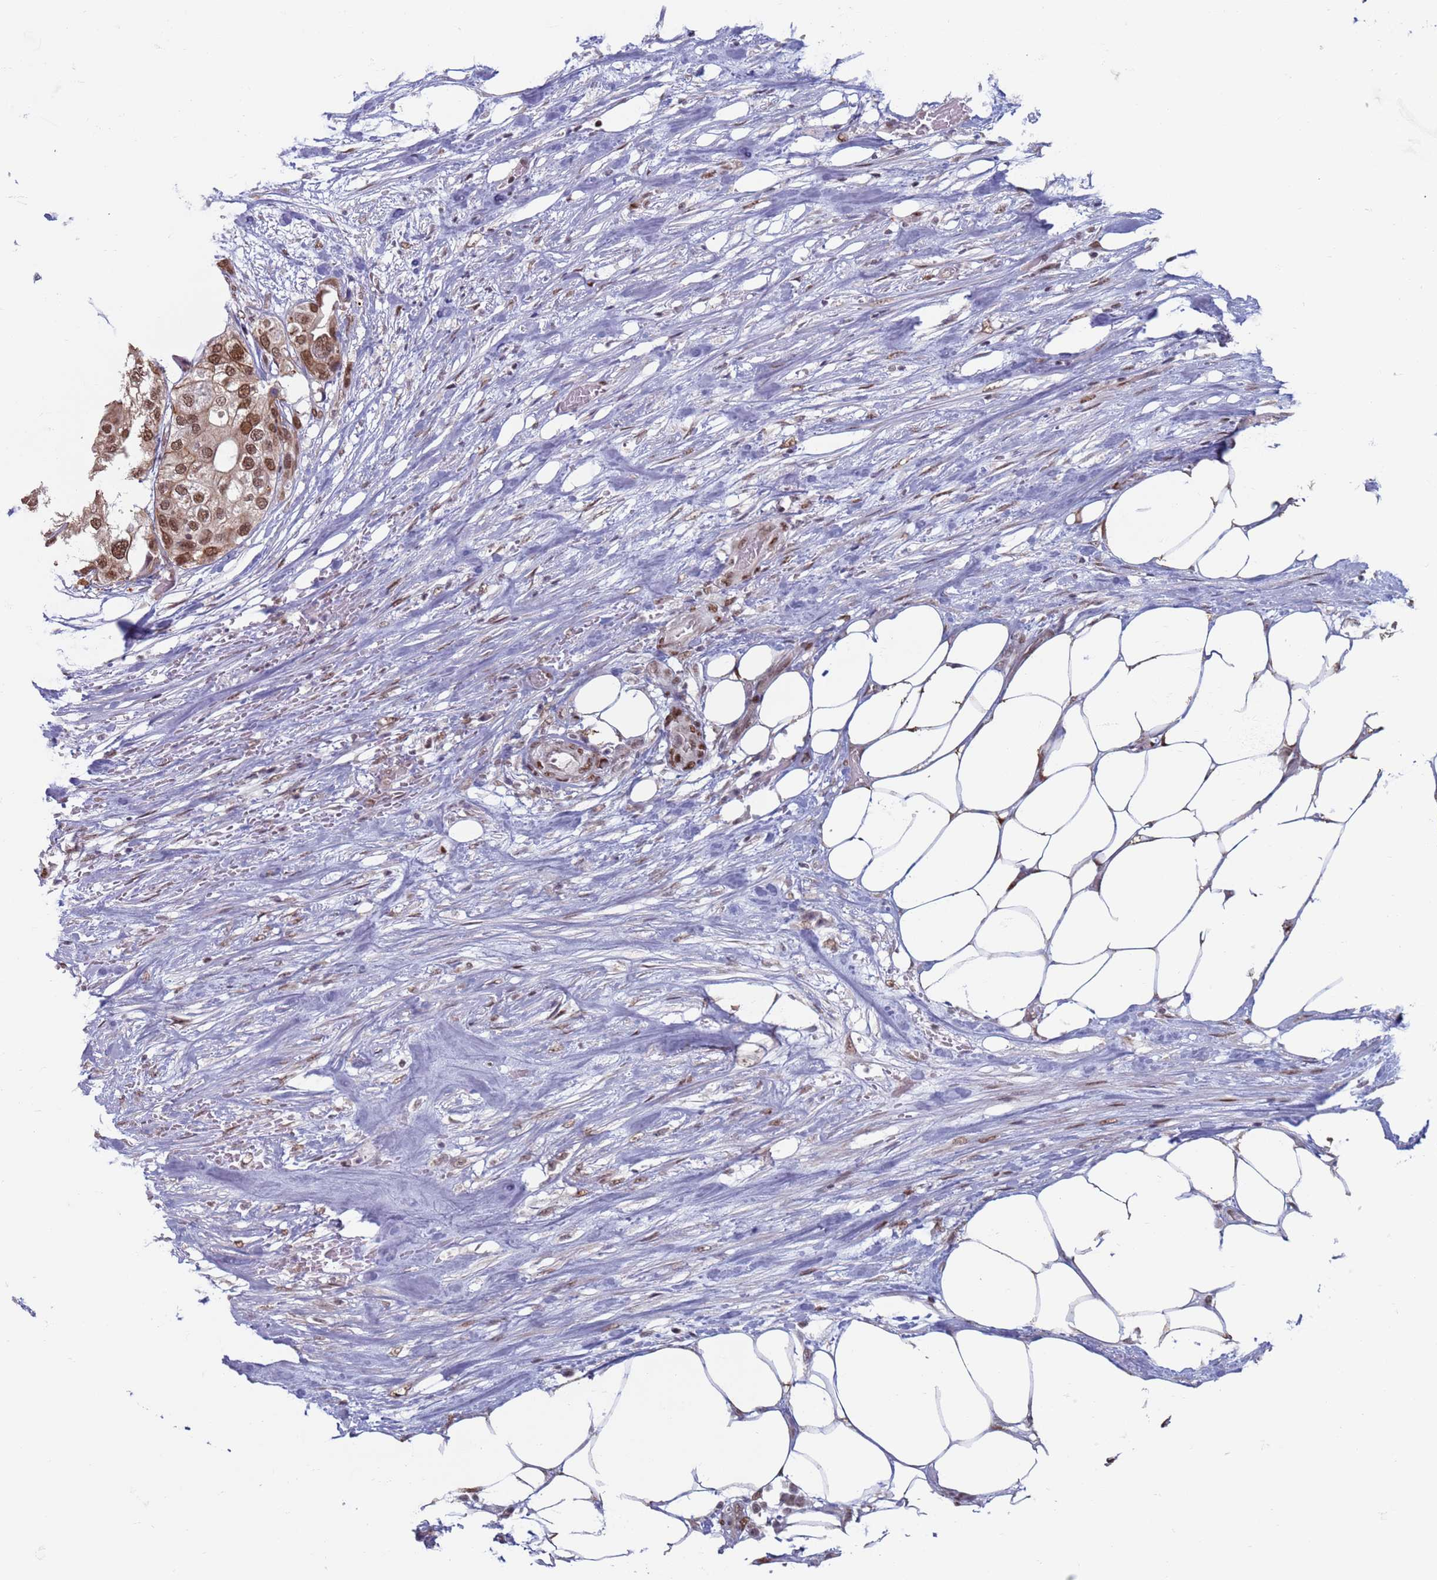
{"staining": {"intensity": "strong", "quantity": ">75%", "location": "nuclear"}, "tissue": "urothelial cancer", "cell_type": "Tumor cells", "image_type": "cancer", "snomed": [{"axis": "morphology", "description": "Urothelial carcinoma, High grade"}, {"axis": "topography", "description": "Urinary bladder"}], "caption": "Urothelial cancer stained with a brown dye shows strong nuclear positive expression in about >75% of tumor cells.", "gene": "SAE1", "patient": {"sex": "male", "age": 64}}